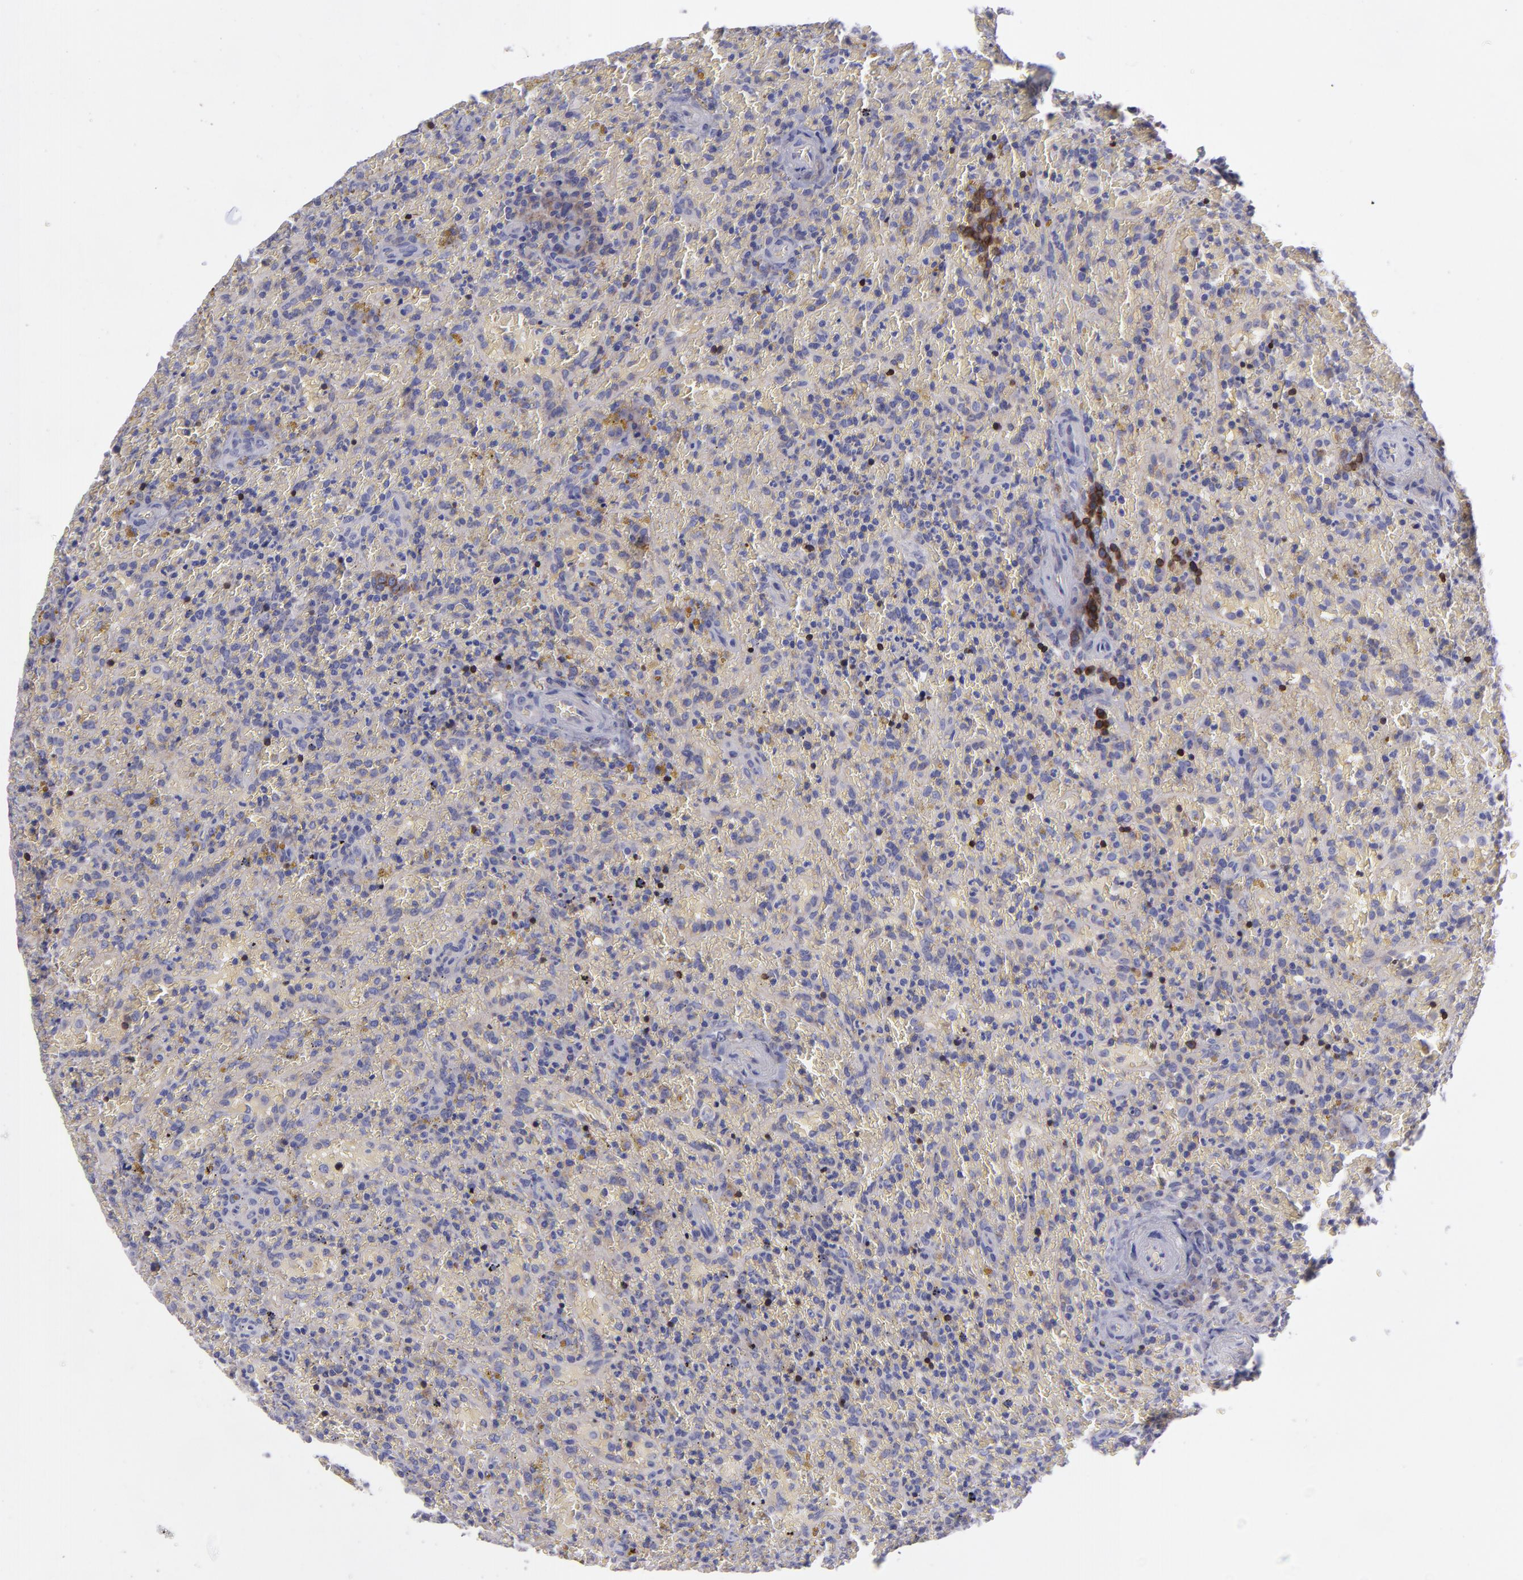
{"staining": {"intensity": "negative", "quantity": "none", "location": "none"}, "tissue": "lymphoma", "cell_type": "Tumor cells", "image_type": "cancer", "snomed": [{"axis": "morphology", "description": "Malignant lymphoma, non-Hodgkin's type, High grade"}, {"axis": "topography", "description": "Spleen"}, {"axis": "topography", "description": "Lymph node"}], "caption": "High magnification brightfield microscopy of lymphoma stained with DAB (brown) and counterstained with hematoxylin (blue): tumor cells show no significant expression.", "gene": "BSG", "patient": {"sex": "female", "age": 70}}